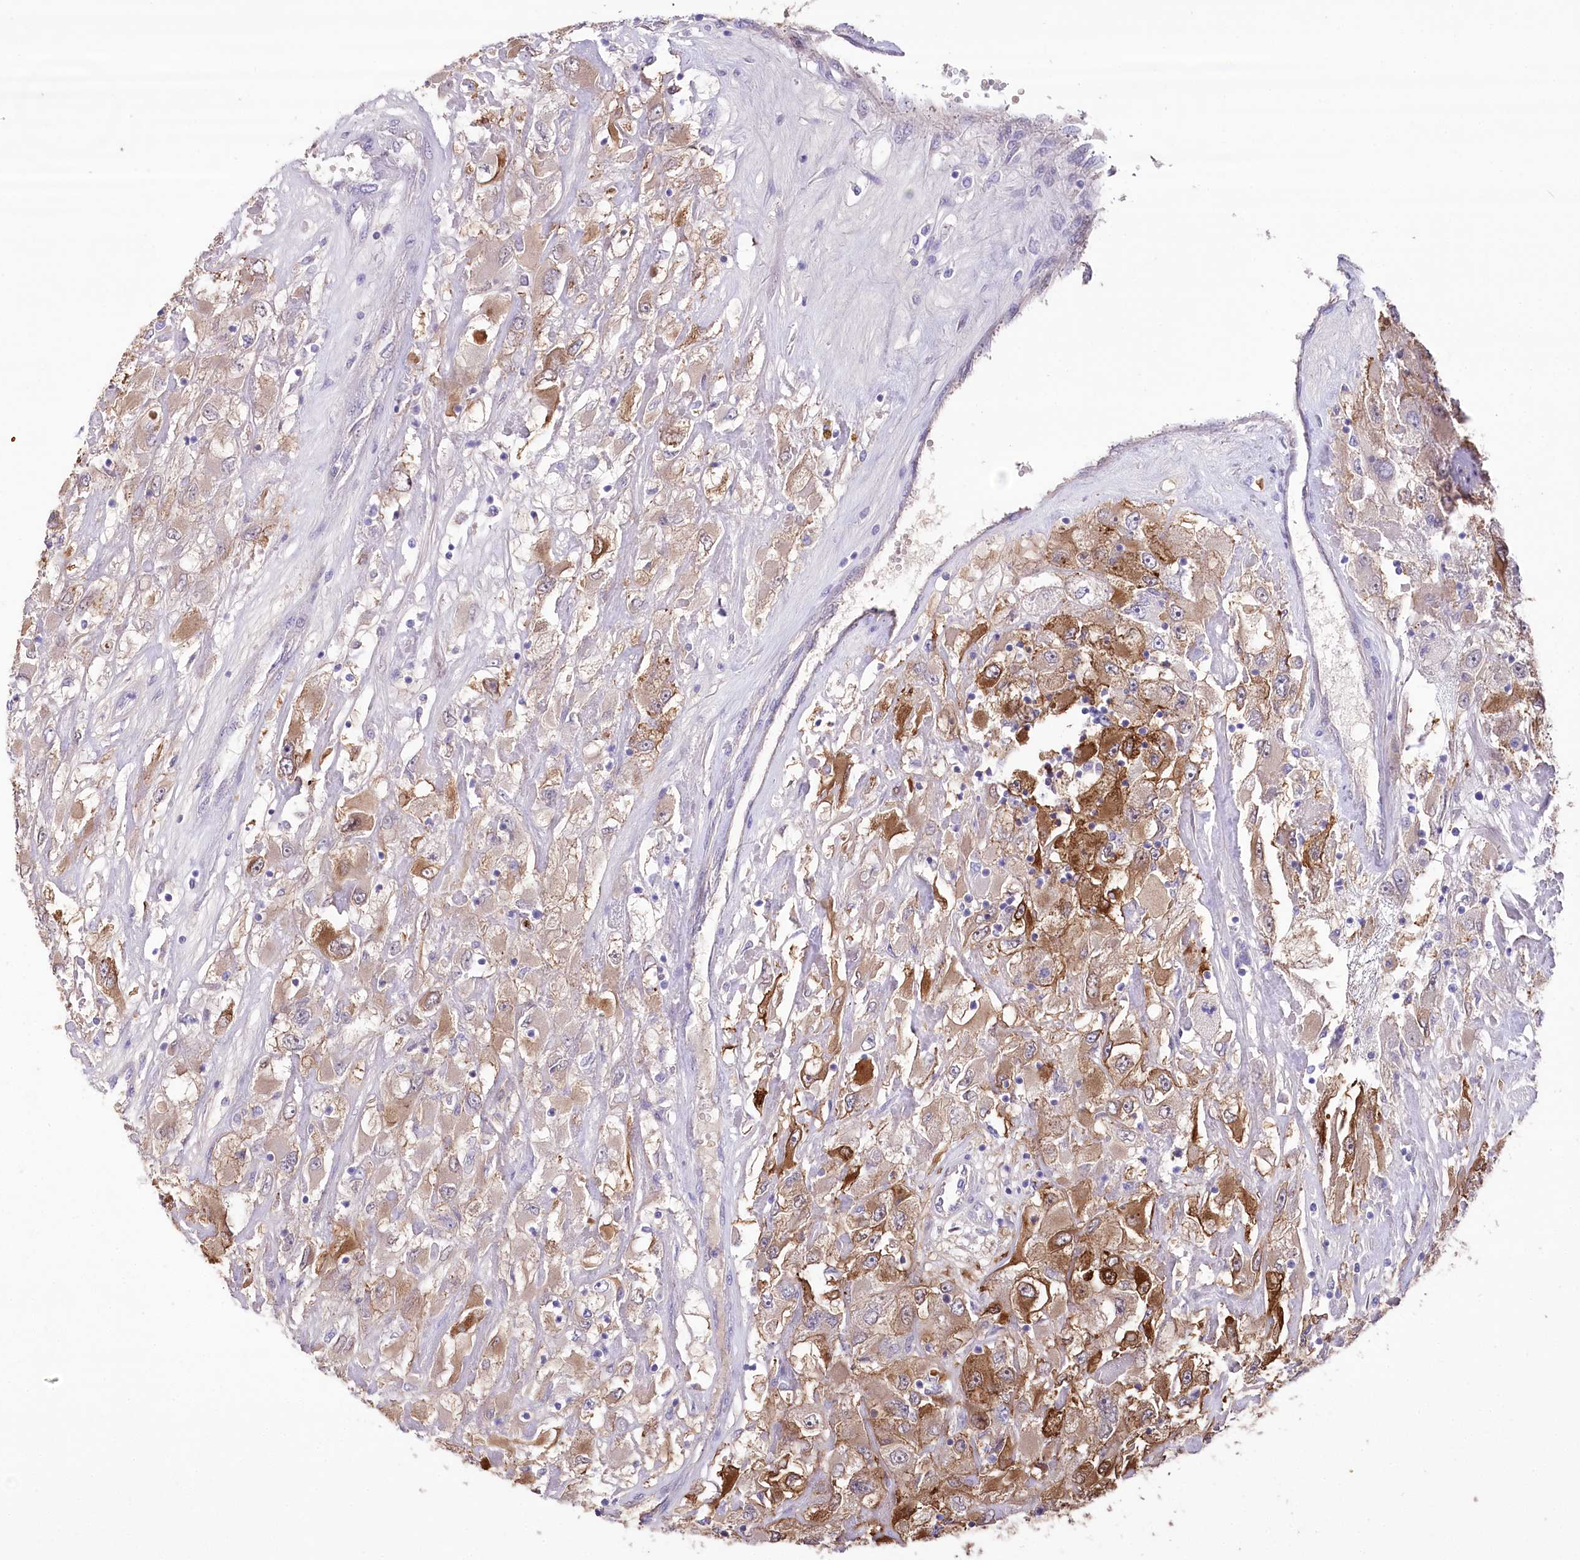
{"staining": {"intensity": "moderate", "quantity": ">75%", "location": "cytoplasmic/membranous"}, "tissue": "renal cancer", "cell_type": "Tumor cells", "image_type": "cancer", "snomed": [{"axis": "morphology", "description": "Adenocarcinoma, NOS"}, {"axis": "topography", "description": "Kidney"}], "caption": "About >75% of tumor cells in human adenocarcinoma (renal) reveal moderate cytoplasmic/membranous protein positivity as visualized by brown immunohistochemical staining.", "gene": "CEP164", "patient": {"sex": "female", "age": 52}}